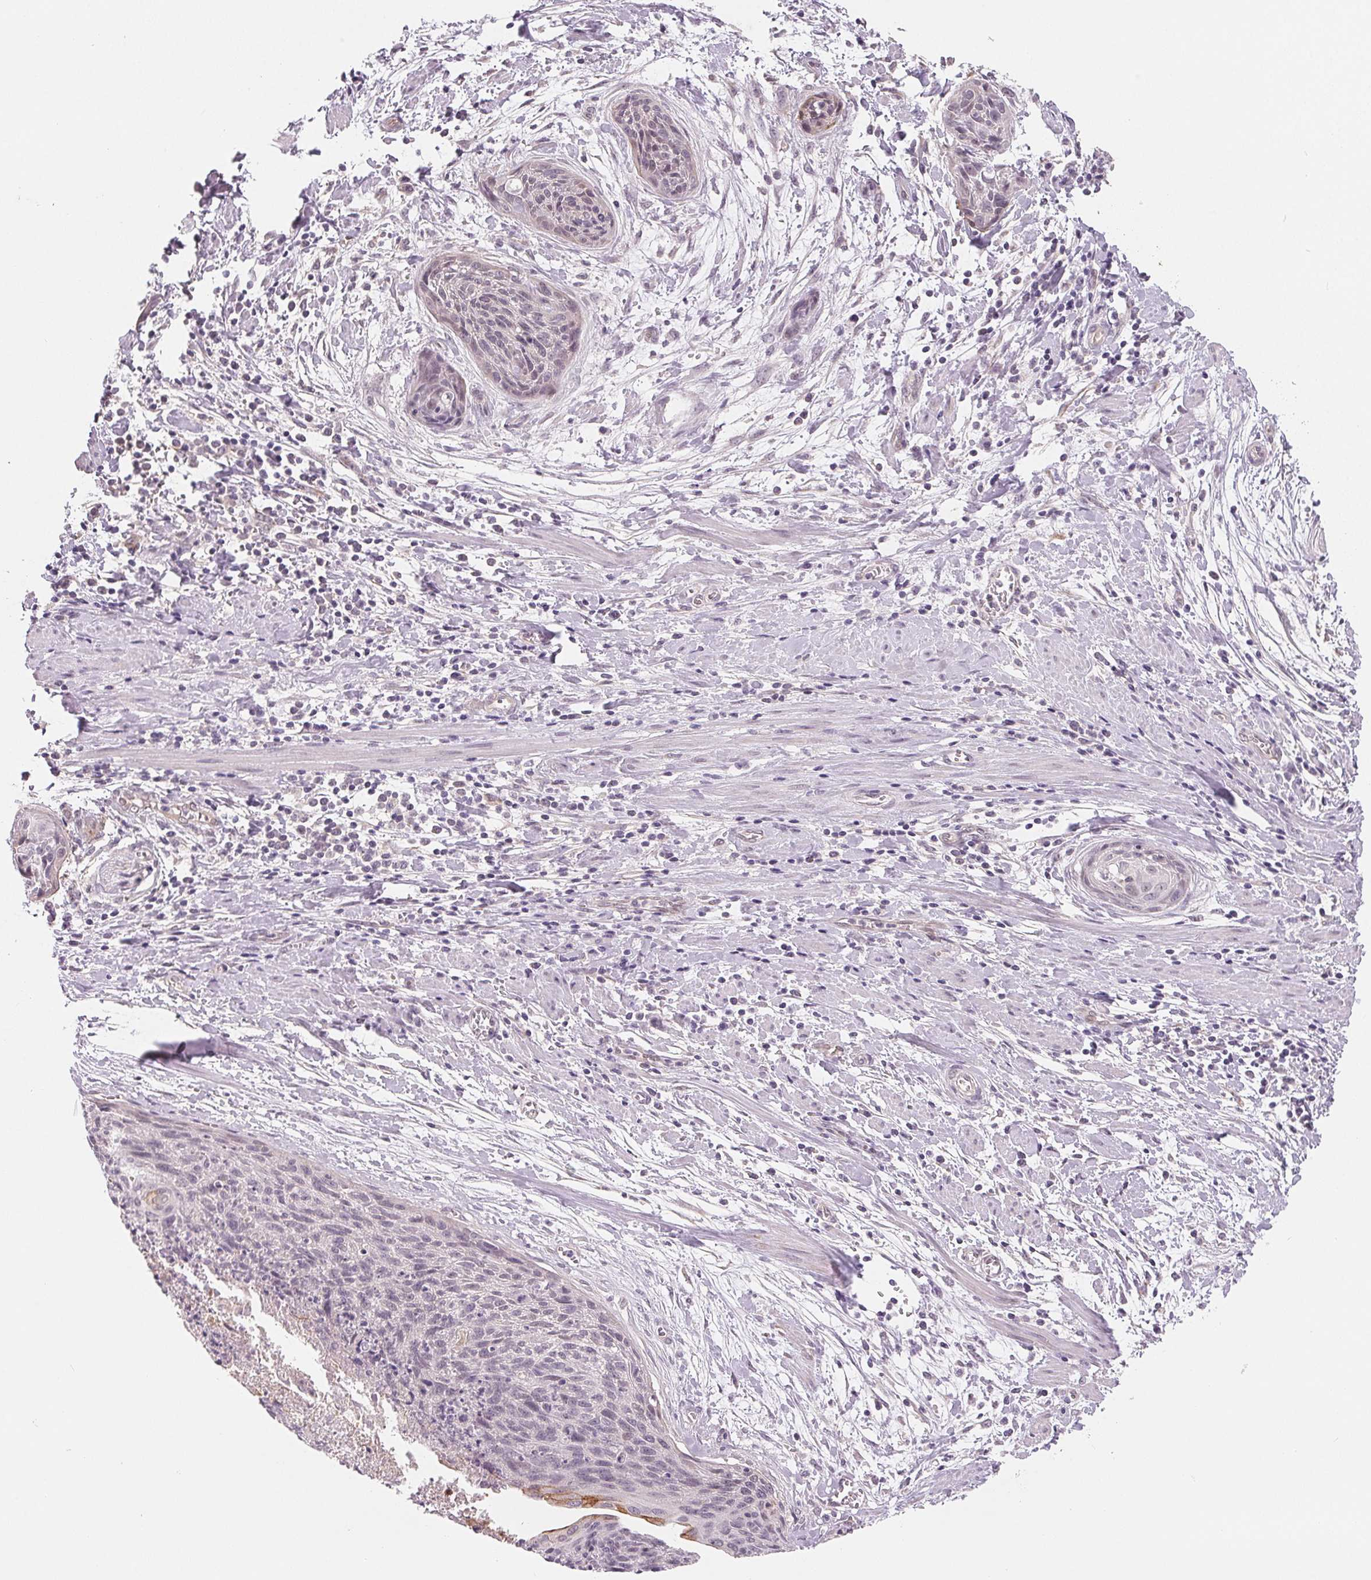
{"staining": {"intensity": "negative", "quantity": "none", "location": "none"}, "tissue": "cervical cancer", "cell_type": "Tumor cells", "image_type": "cancer", "snomed": [{"axis": "morphology", "description": "Squamous cell carcinoma, NOS"}, {"axis": "topography", "description": "Cervix"}], "caption": "This histopathology image is of cervical cancer stained with immunohistochemistry to label a protein in brown with the nuclei are counter-stained blue. There is no positivity in tumor cells.", "gene": "CFC1", "patient": {"sex": "female", "age": 55}}